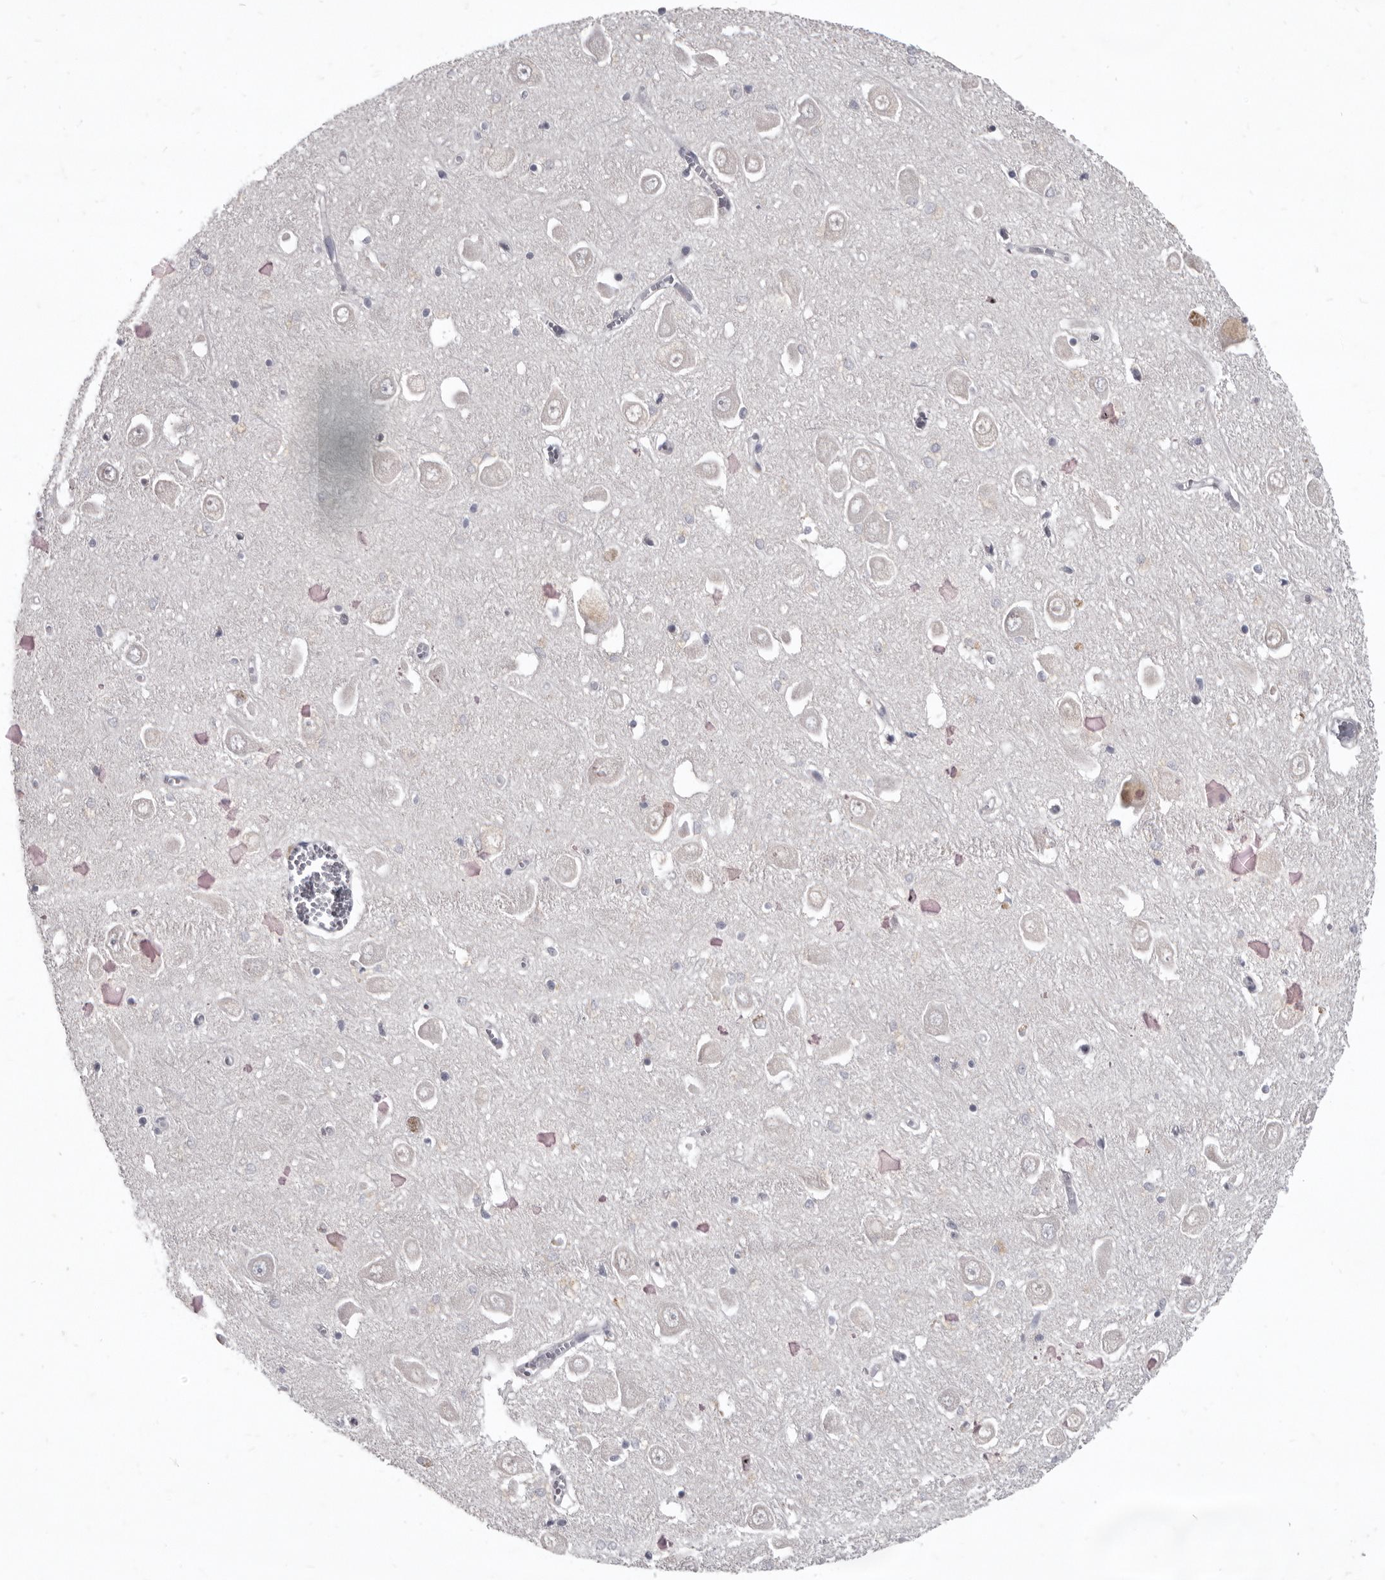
{"staining": {"intensity": "negative", "quantity": "none", "location": "none"}, "tissue": "hippocampus", "cell_type": "Glial cells", "image_type": "normal", "snomed": [{"axis": "morphology", "description": "Normal tissue, NOS"}, {"axis": "topography", "description": "Hippocampus"}], "caption": "DAB immunohistochemical staining of unremarkable hippocampus demonstrates no significant positivity in glial cells. (DAB immunohistochemistry (IHC), high magnification).", "gene": "SULT1E1", "patient": {"sex": "male", "age": 70}}